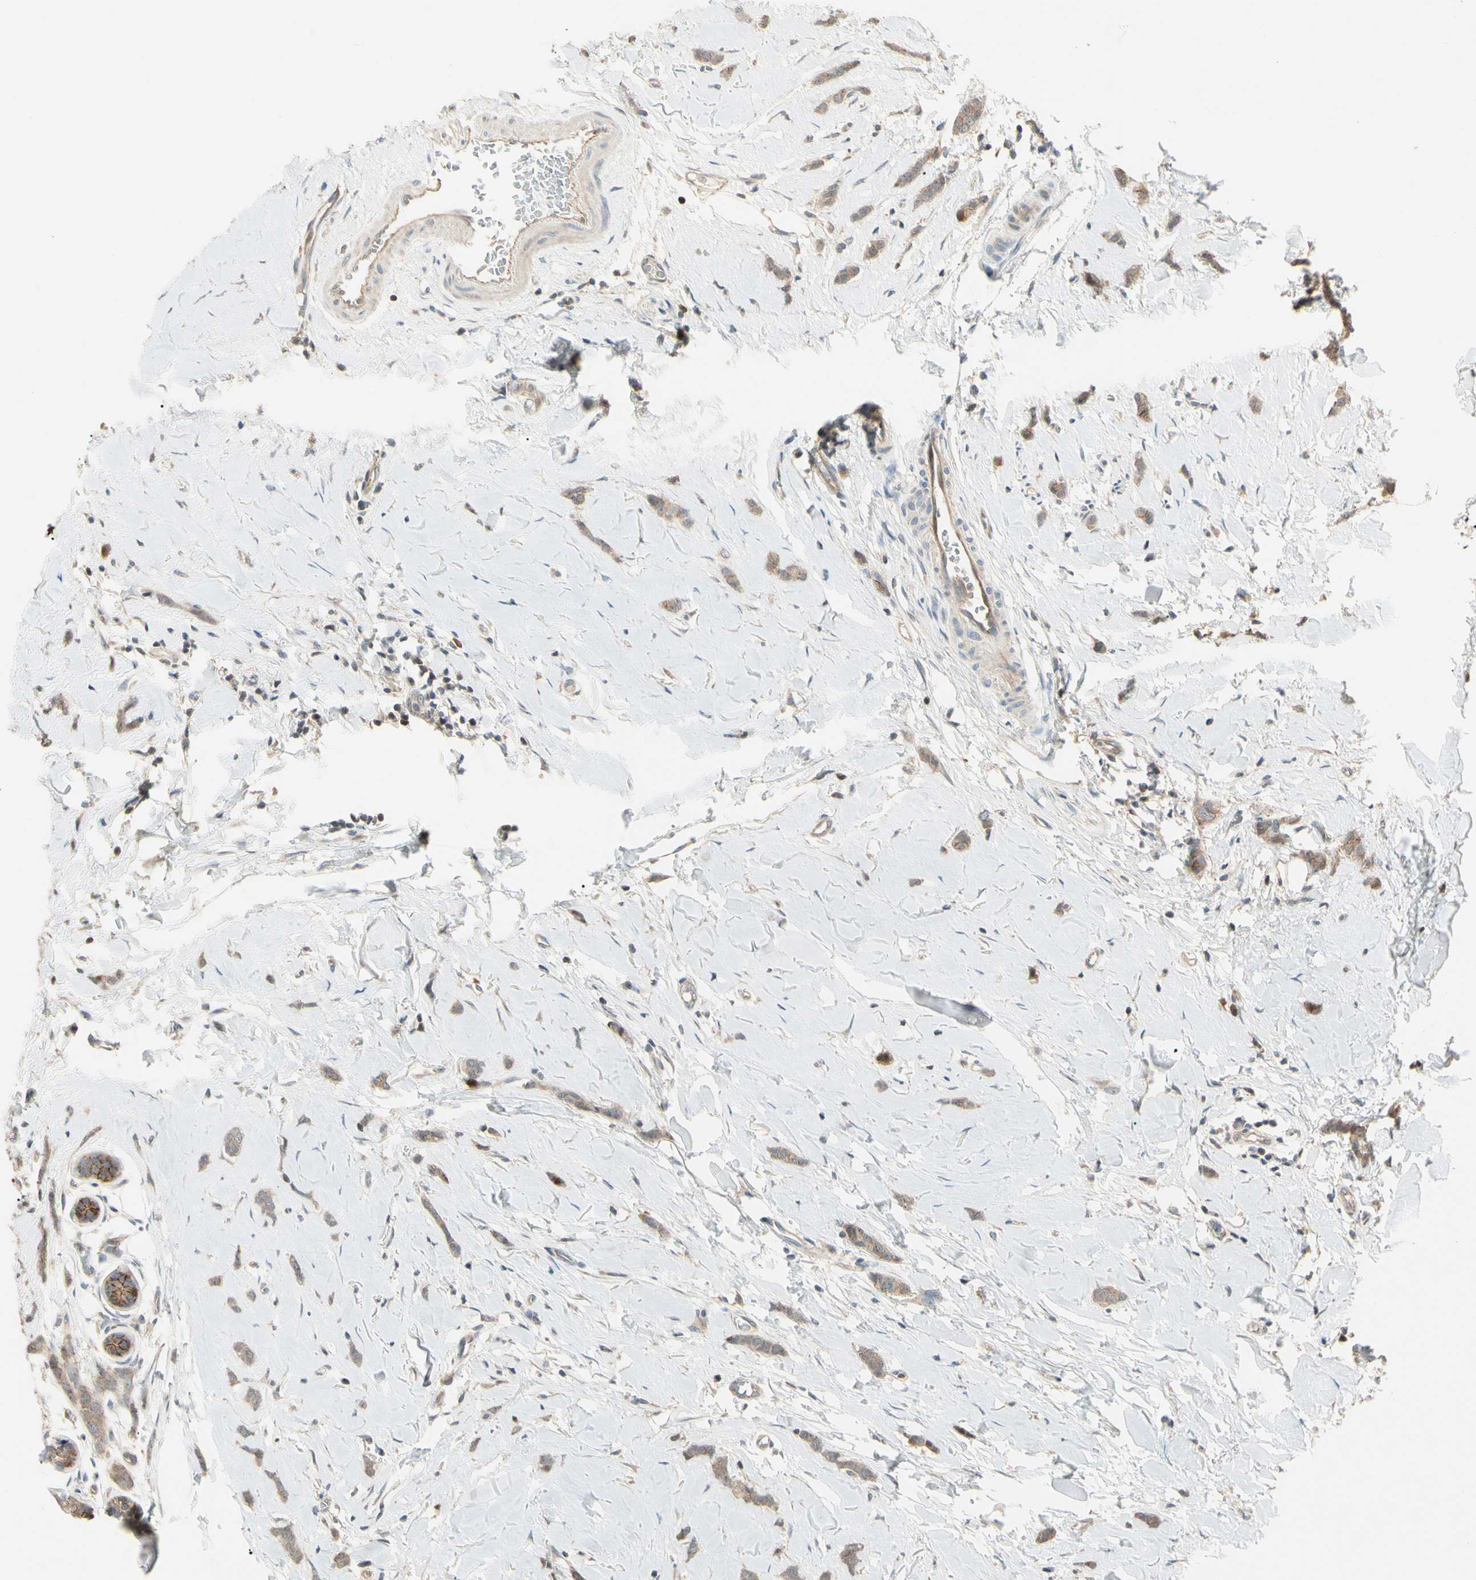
{"staining": {"intensity": "weak", "quantity": ">75%", "location": "cytoplasmic/membranous"}, "tissue": "breast cancer", "cell_type": "Tumor cells", "image_type": "cancer", "snomed": [{"axis": "morphology", "description": "Lobular carcinoma"}, {"axis": "topography", "description": "Skin"}, {"axis": "topography", "description": "Breast"}], "caption": "About >75% of tumor cells in human breast cancer show weak cytoplasmic/membranous protein staining as visualized by brown immunohistochemical staining.", "gene": "P3H2", "patient": {"sex": "female", "age": 46}}